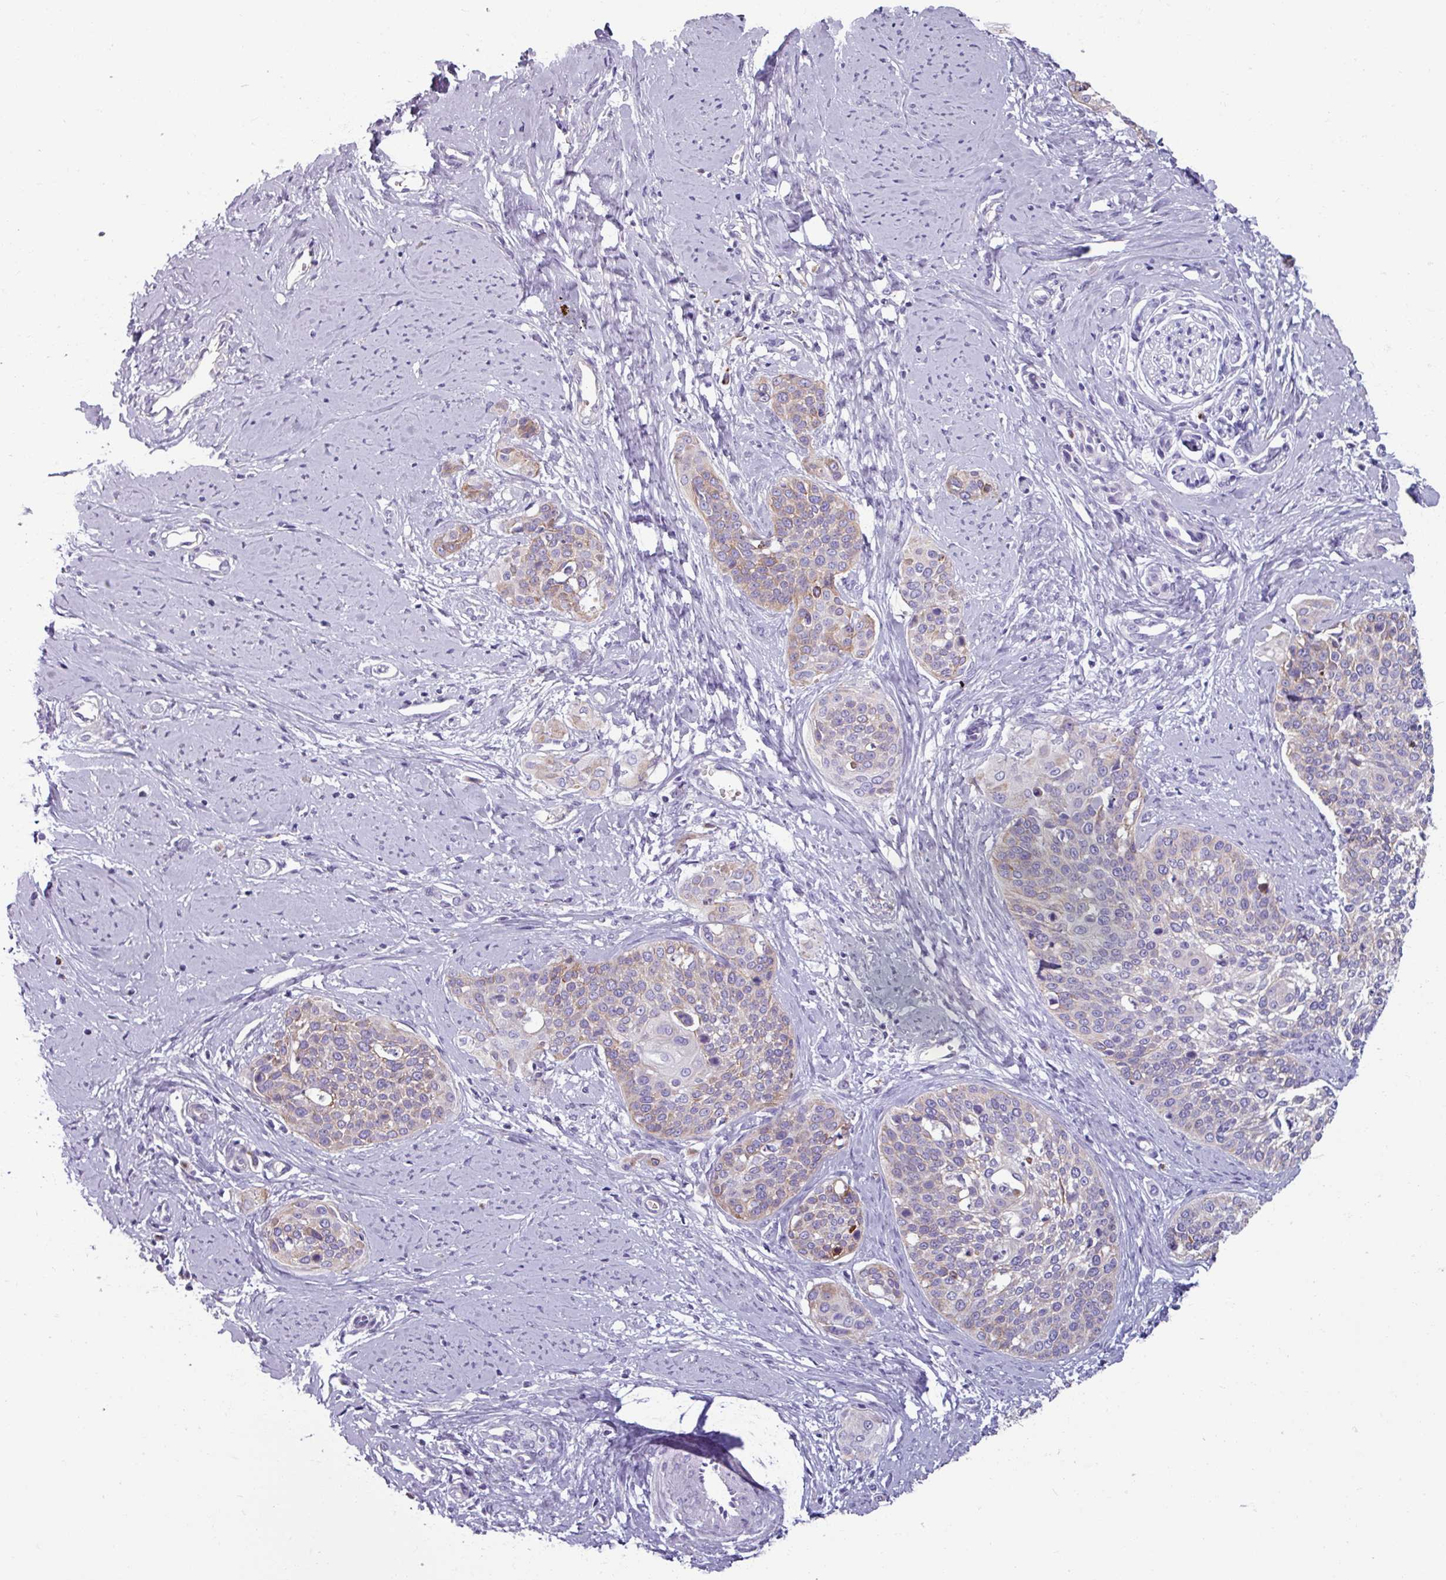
{"staining": {"intensity": "weak", "quantity": "25%-75%", "location": "cytoplasmic/membranous"}, "tissue": "cervical cancer", "cell_type": "Tumor cells", "image_type": "cancer", "snomed": [{"axis": "morphology", "description": "Squamous cell carcinoma, NOS"}, {"axis": "topography", "description": "Cervix"}], "caption": "Weak cytoplasmic/membranous protein positivity is seen in about 25%-75% of tumor cells in squamous cell carcinoma (cervical).", "gene": "SPESP1", "patient": {"sex": "female", "age": 44}}